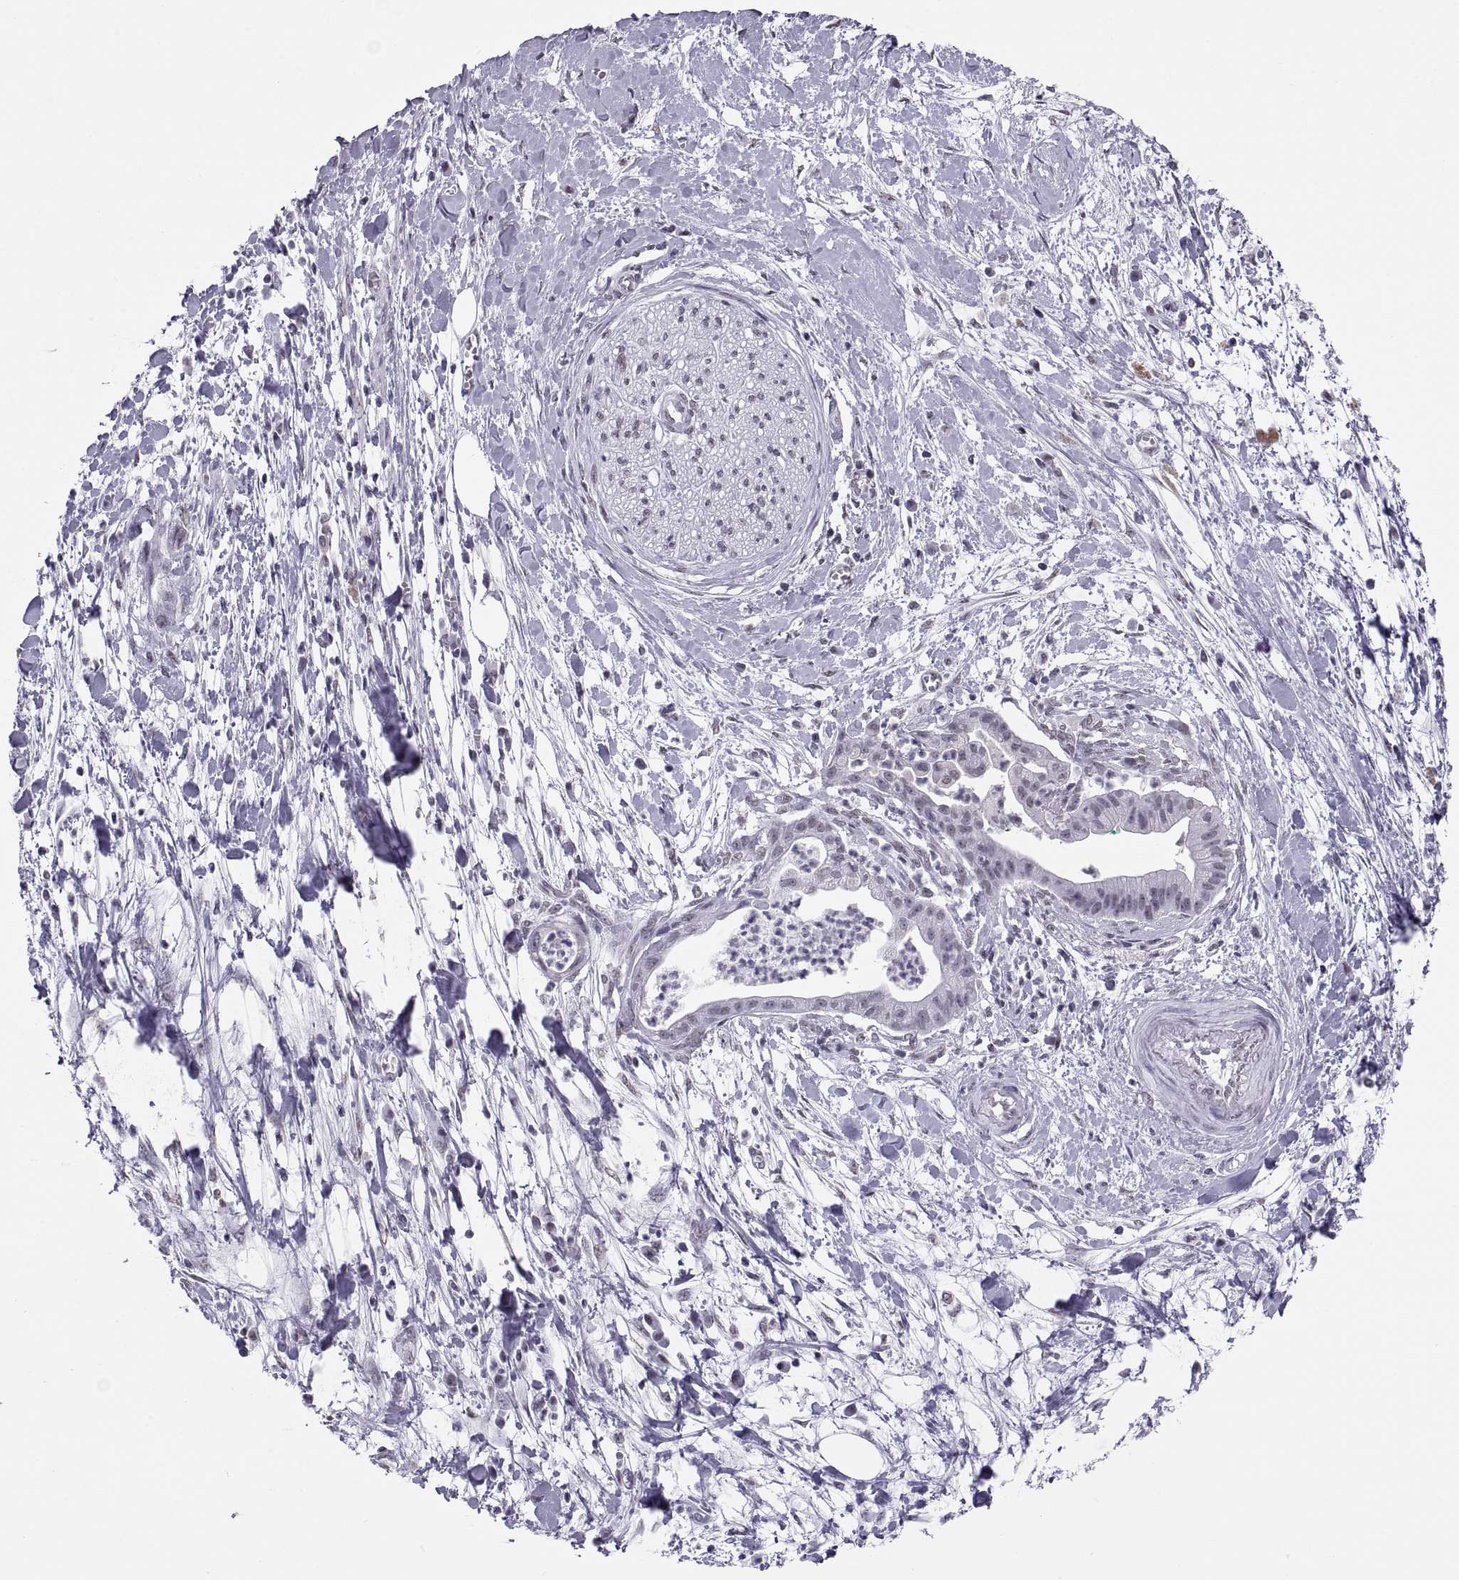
{"staining": {"intensity": "weak", "quantity": "<25%", "location": "nuclear"}, "tissue": "pancreatic cancer", "cell_type": "Tumor cells", "image_type": "cancer", "snomed": [{"axis": "morphology", "description": "Normal tissue, NOS"}, {"axis": "morphology", "description": "Adenocarcinoma, NOS"}, {"axis": "topography", "description": "Lymph node"}, {"axis": "topography", "description": "Pancreas"}], "caption": "Immunohistochemistry of pancreatic cancer displays no expression in tumor cells. (DAB (3,3'-diaminobenzidine) immunohistochemistry (IHC) visualized using brightfield microscopy, high magnification).", "gene": "CARTPT", "patient": {"sex": "female", "age": 58}}